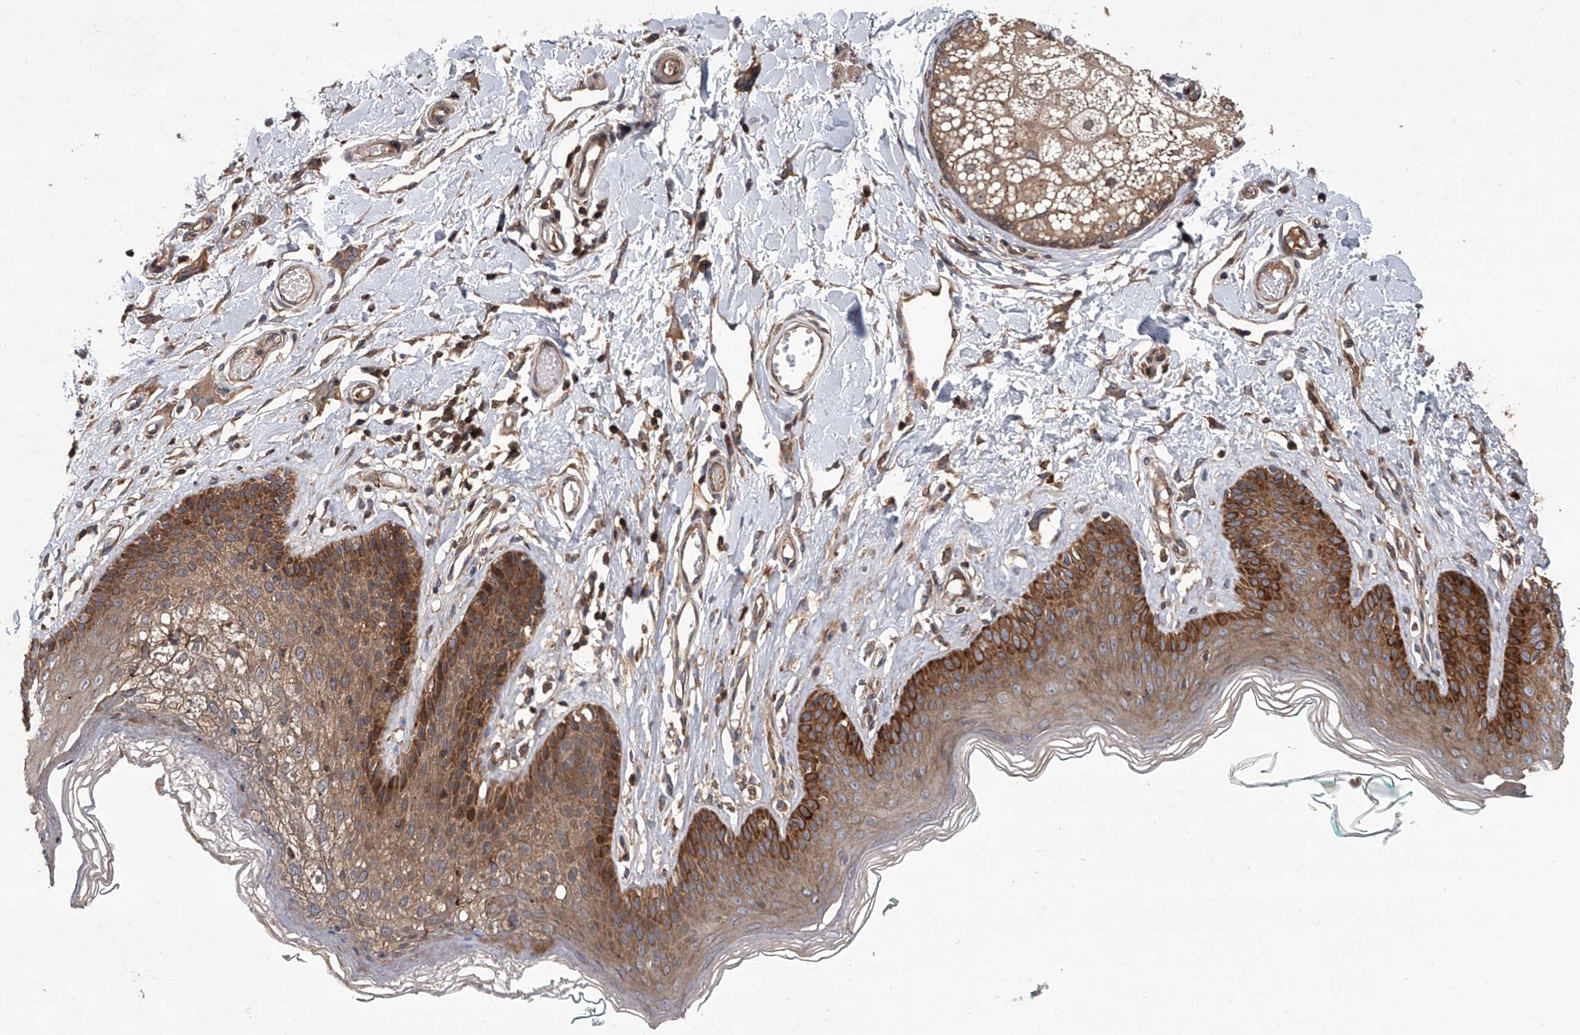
{"staining": {"intensity": "moderate", "quantity": ">75%", "location": "cytoplasmic/membranous"}, "tissue": "skin", "cell_type": "Epidermal cells", "image_type": "normal", "snomed": [{"axis": "morphology", "description": "Normal tissue, NOS"}, {"axis": "morphology", "description": "Squamous cell carcinoma, NOS"}, {"axis": "topography", "description": "Vulva"}], "caption": "This is a photomicrograph of immunohistochemistry (IHC) staining of normal skin, which shows moderate staining in the cytoplasmic/membranous of epidermal cells.", "gene": "USP47", "patient": {"sex": "female", "age": 85}}